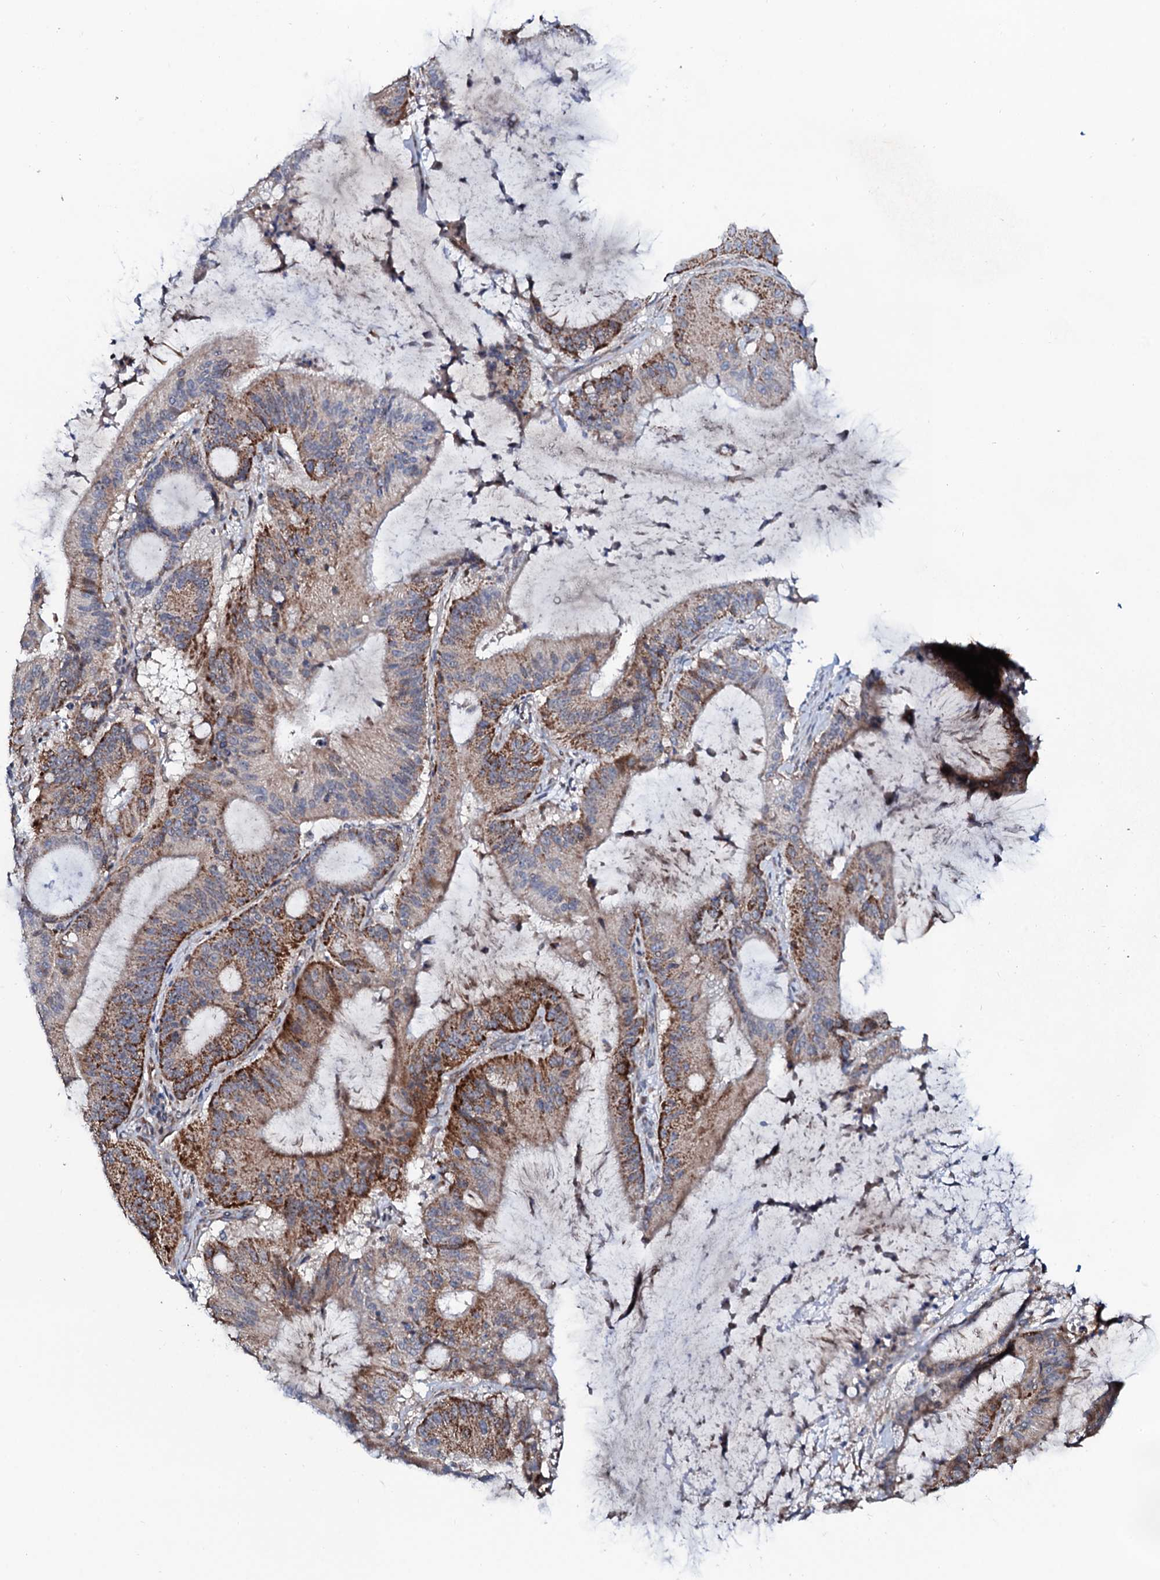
{"staining": {"intensity": "strong", "quantity": "25%-75%", "location": "cytoplasmic/membranous"}, "tissue": "liver cancer", "cell_type": "Tumor cells", "image_type": "cancer", "snomed": [{"axis": "morphology", "description": "Normal tissue, NOS"}, {"axis": "morphology", "description": "Cholangiocarcinoma"}, {"axis": "topography", "description": "Liver"}, {"axis": "topography", "description": "Peripheral nerve tissue"}], "caption": "Strong cytoplasmic/membranous positivity is present in about 25%-75% of tumor cells in liver cancer.", "gene": "PPP1R3D", "patient": {"sex": "female", "age": 73}}